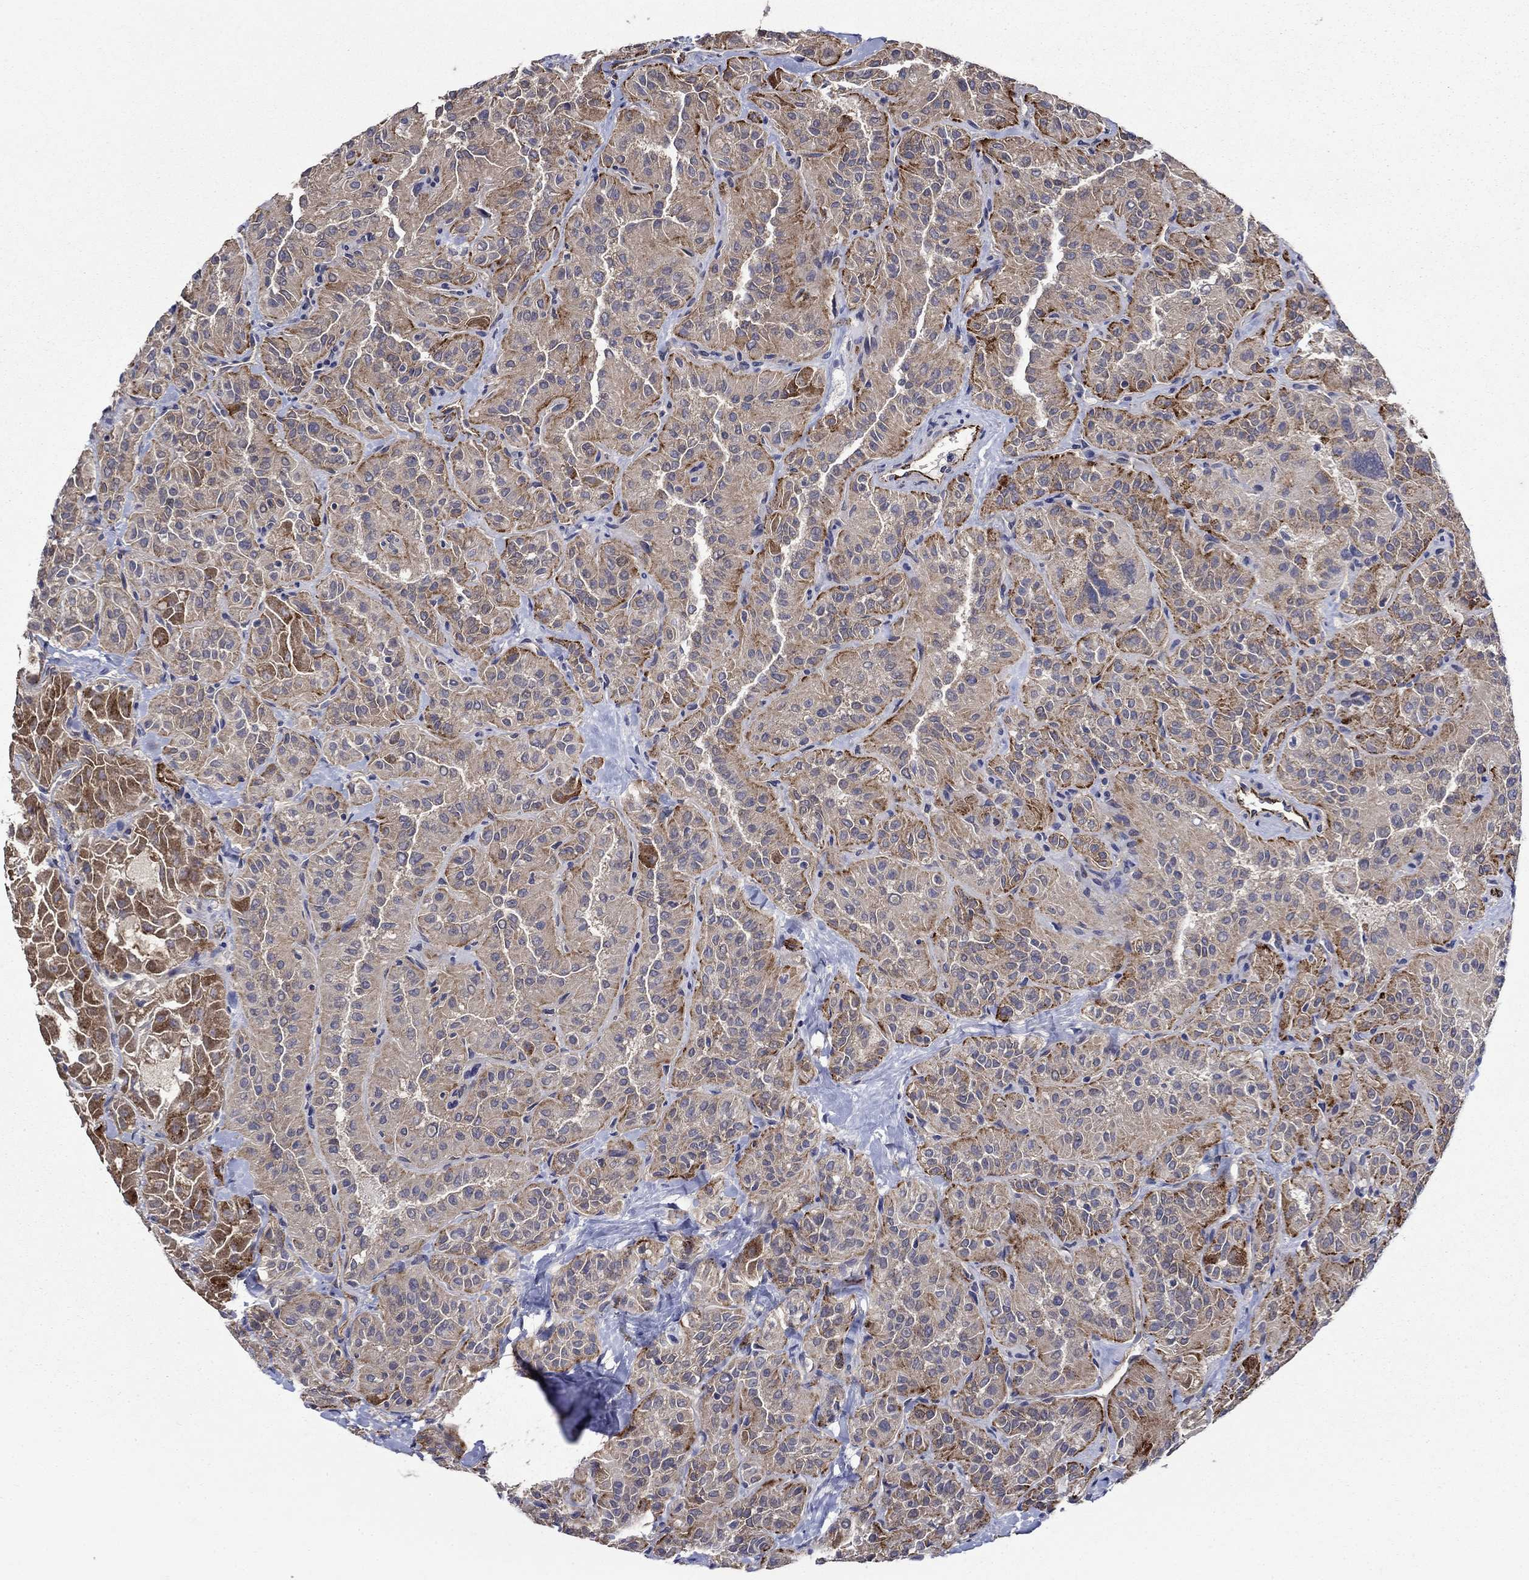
{"staining": {"intensity": "strong", "quantity": "25%-75%", "location": "cytoplasmic/membranous"}, "tissue": "thyroid cancer", "cell_type": "Tumor cells", "image_type": "cancer", "snomed": [{"axis": "morphology", "description": "Papillary adenocarcinoma, NOS"}, {"axis": "topography", "description": "Thyroid gland"}], "caption": "Protein expression analysis of human thyroid cancer (papillary adenocarcinoma) reveals strong cytoplasmic/membranous positivity in approximately 25%-75% of tumor cells. The staining is performed using DAB (3,3'-diaminobenzidine) brown chromogen to label protein expression. The nuclei are counter-stained blue using hematoxylin.", "gene": "SLC7A1", "patient": {"sex": "female", "age": 45}}